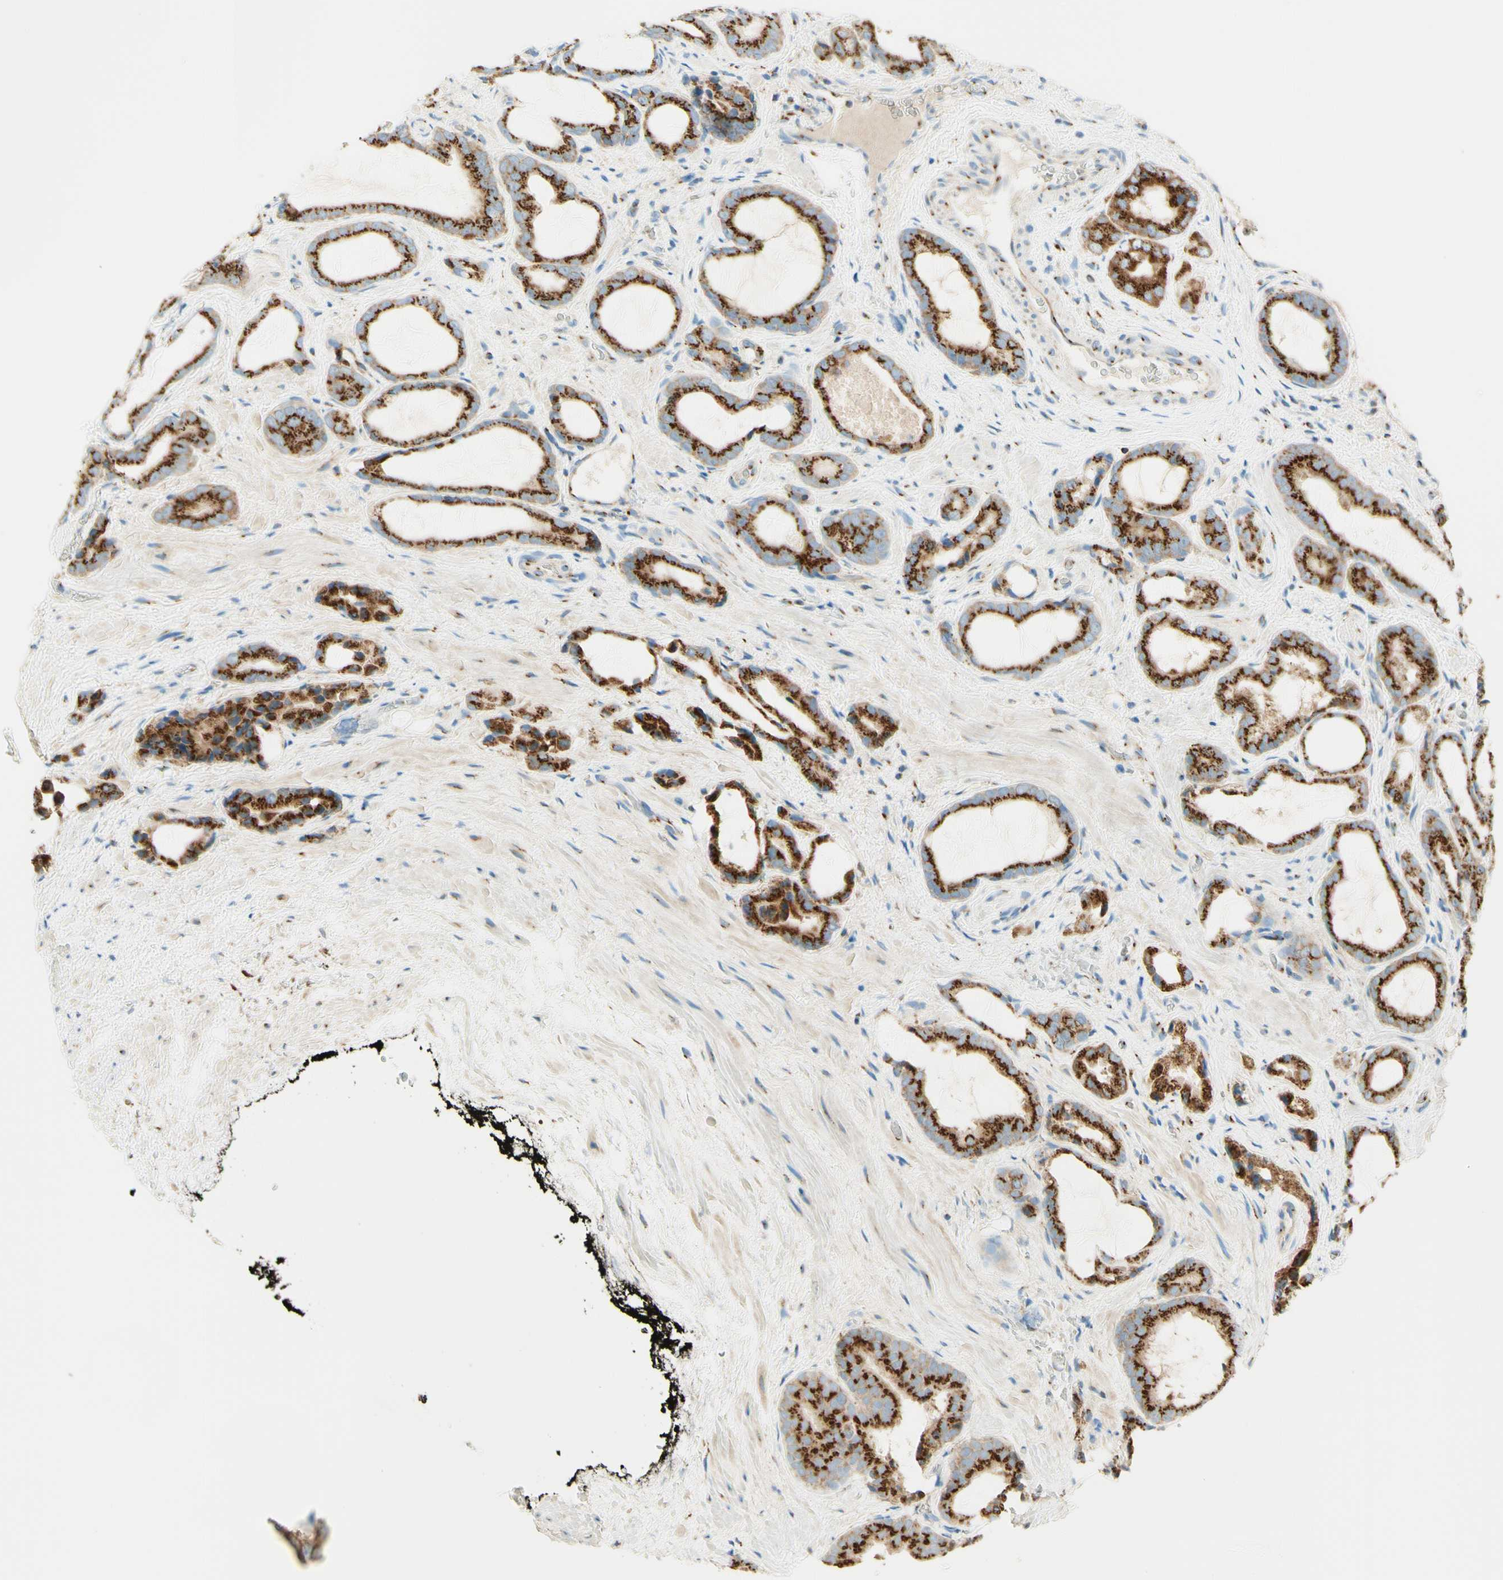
{"staining": {"intensity": "strong", "quantity": ">75%", "location": "cytoplasmic/membranous"}, "tissue": "prostate cancer", "cell_type": "Tumor cells", "image_type": "cancer", "snomed": [{"axis": "morphology", "description": "Adenocarcinoma, Low grade"}, {"axis": "topography", "description": "Prostate"}], "caption": "Protein staining demonstrates strong cytoplasmic/membranous expression in approximately >75% of tumor cells in prostate adenocarcinoma (low-grade). (brown staining indicates protein expression, while blue staining denotes nuclei).", "gene": "GOLGB1", "patient": {"sex": "male", "age": 60}}